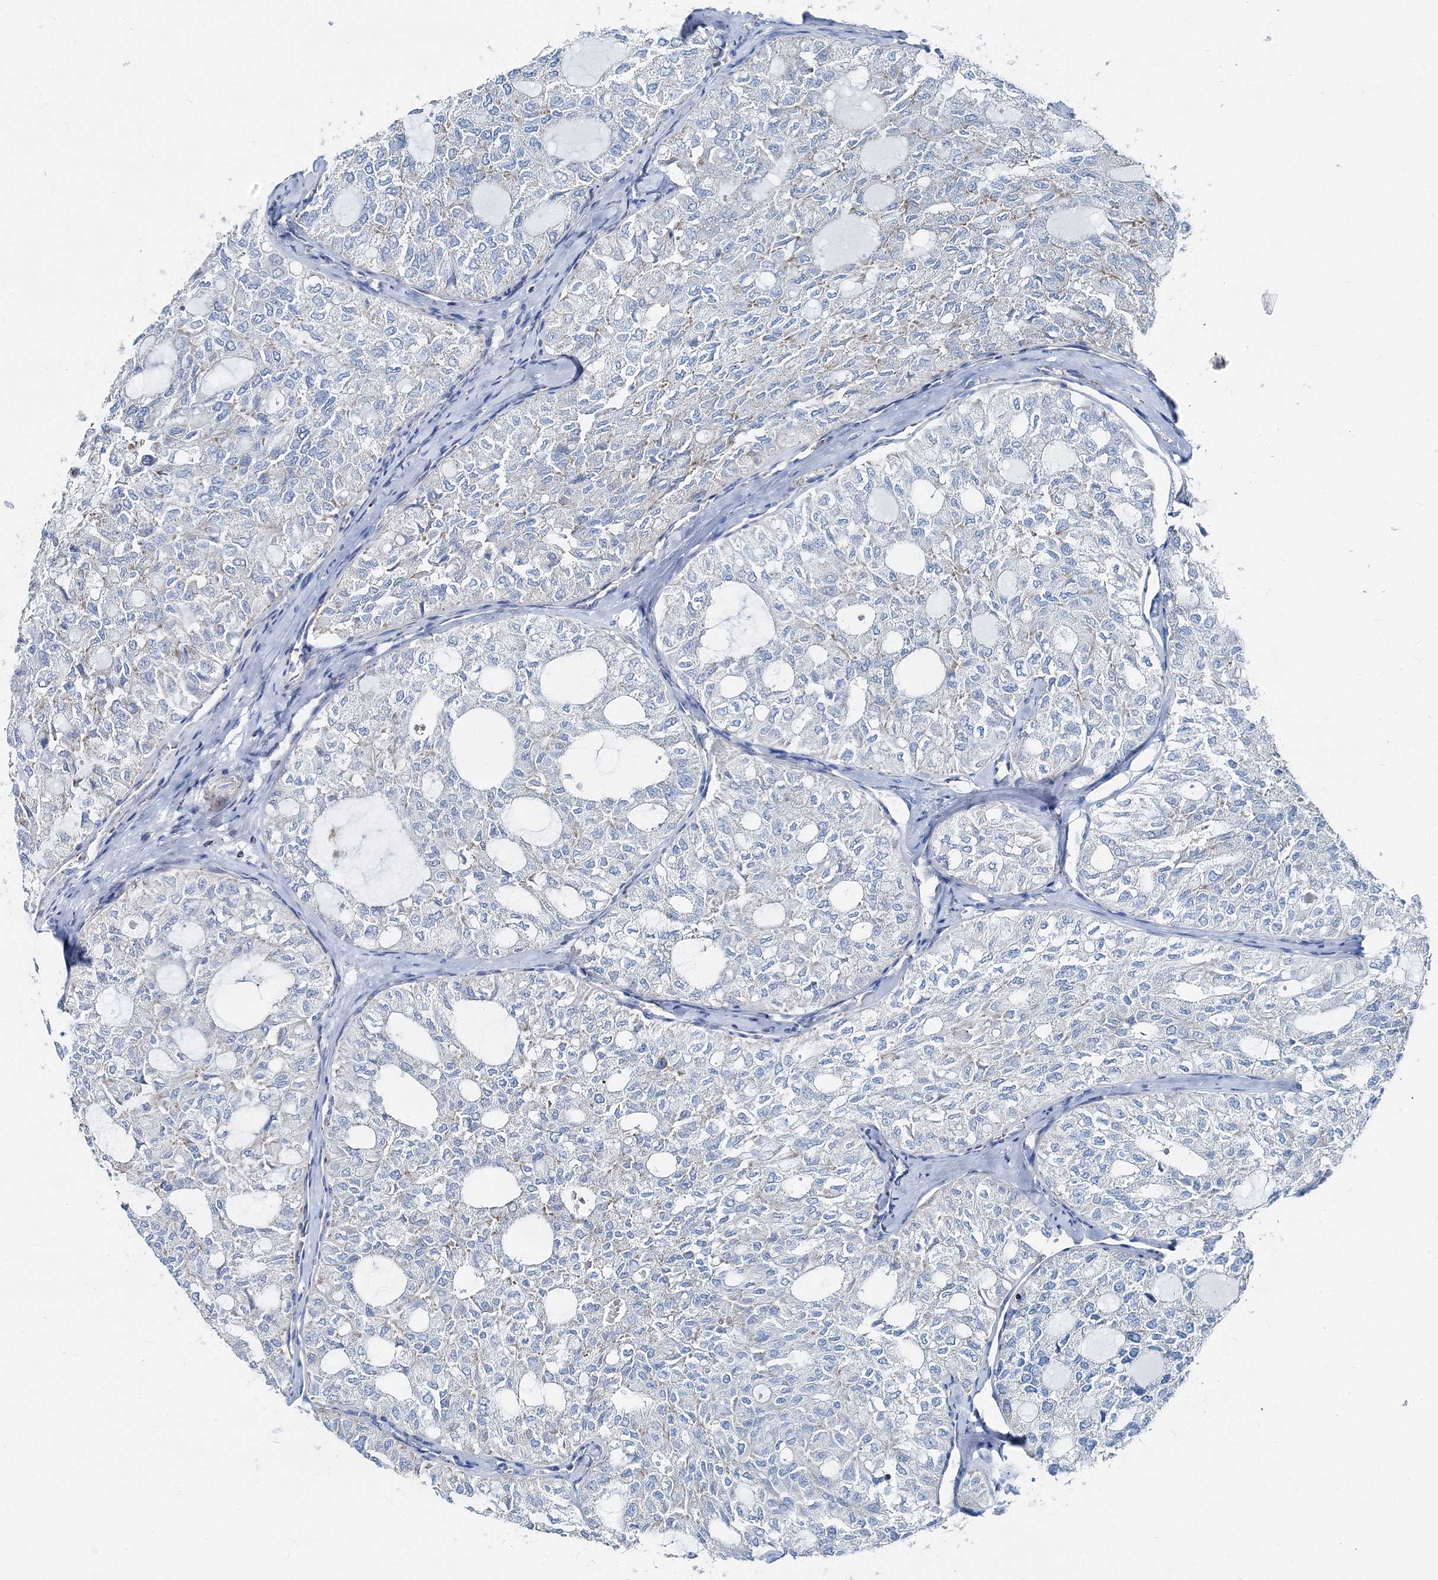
{"staining": {"intensity": "negative", "quantity": "none", "location": "none"}, "tissue": "thyroid cancer", "cell_type": "Tumor cells", "image_type": "cancer", "snomed": [{"axis": "morphology", "description": "Follicular adenoma carcinoma, NOS"}, {"axis": "topography", "description": "Thyroid gland"}], "caption": "There is no significant expression in tumor cells of thyroid cancer (follicular adenoma carcinoma).", "gene": "GABARAPL2", "patient": {"sex": "male", "age": 75}}